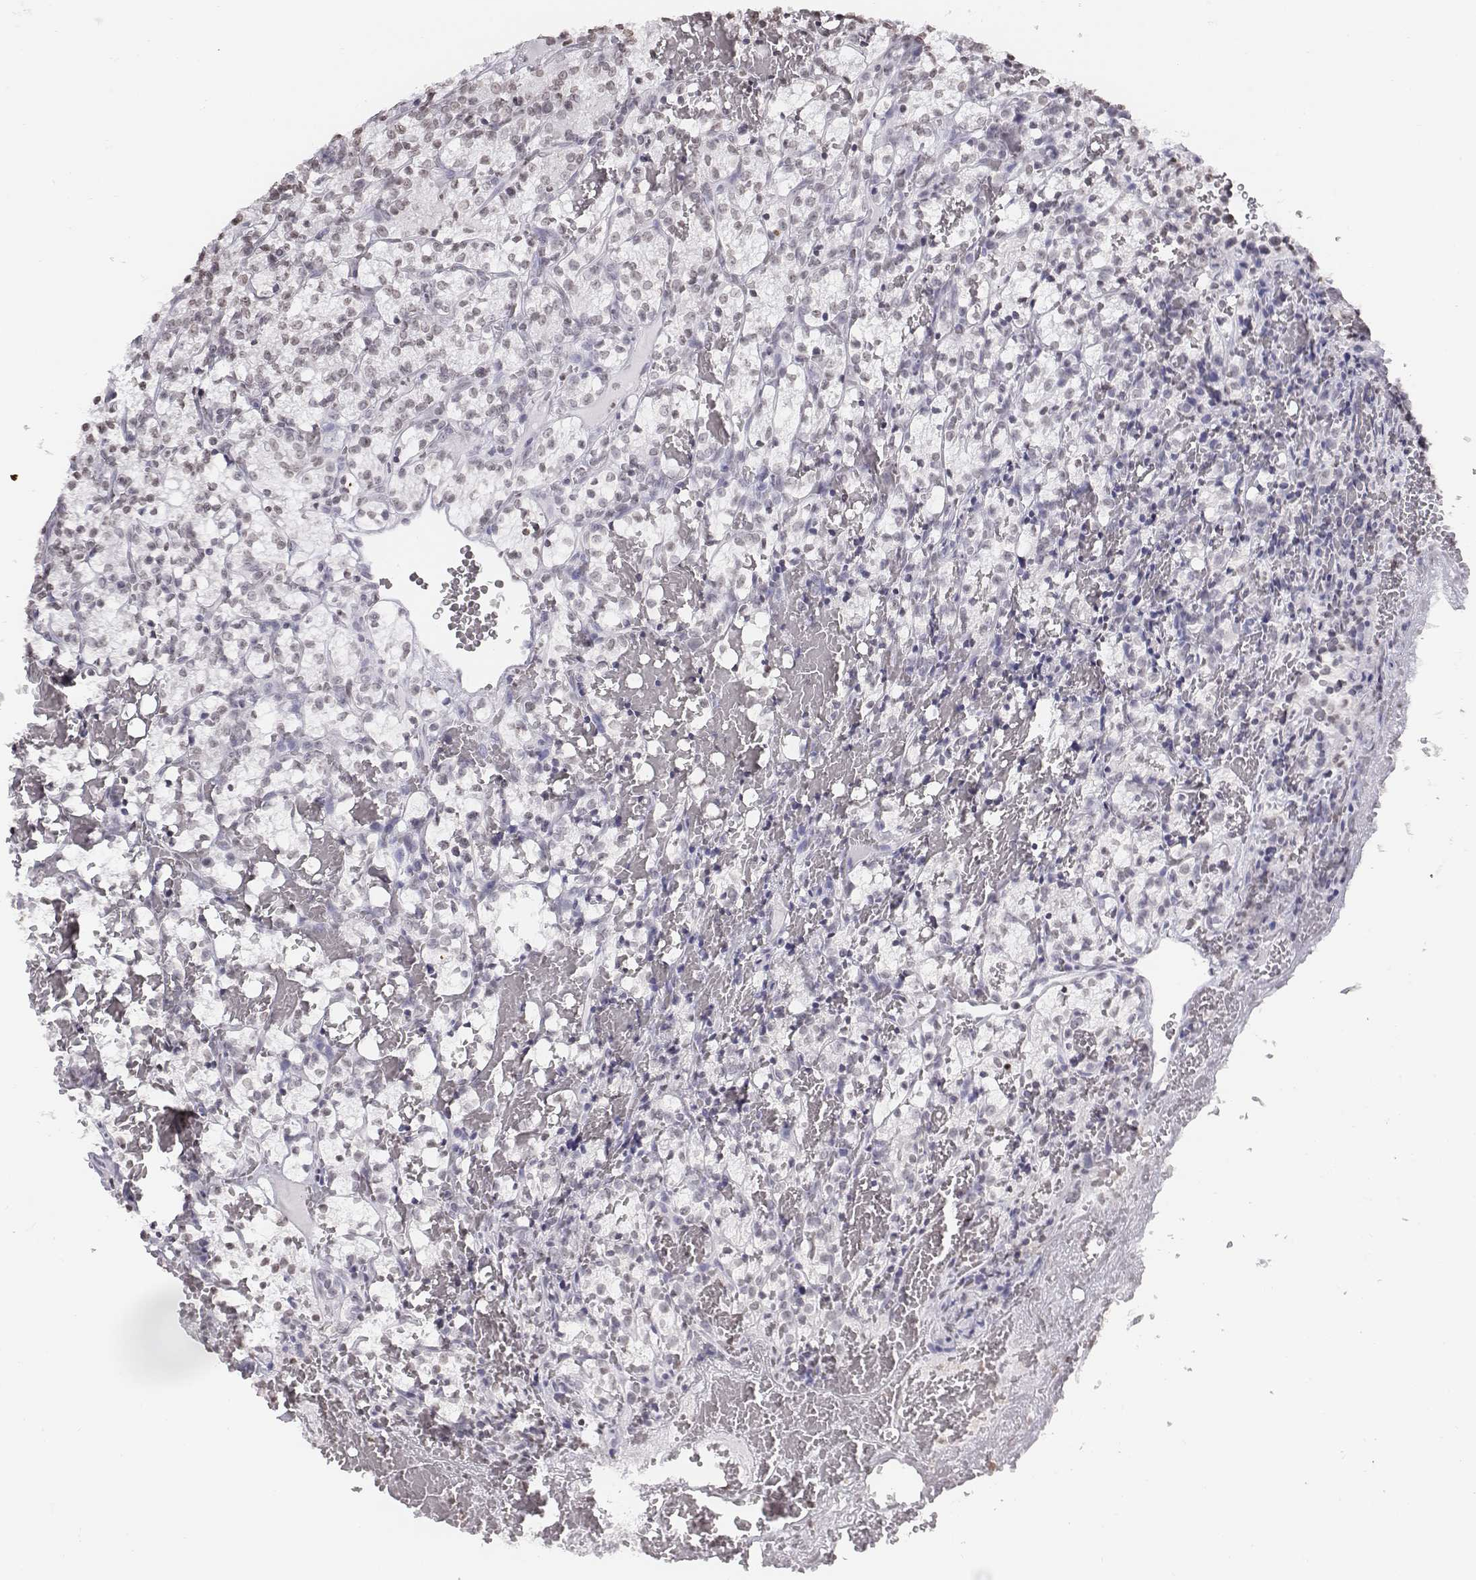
{"staining": {"intensity": "weak", "quantity": "<25%", "location": "nuclear"}, "tissue": "renal cancer", "cell_type": "Tumor cells", "image_type": "cancer", "snomed": [{"axis": "morphology", "description": "Adenocarcinoma, NOS"}, {"axis": "topography", "description": "Kidney"}], "caption": "The immunohistochemistry (IHC) histopathology image has no significant positivity in tumor cells of renal adenocarcinoma tissue. Nuclei are stained in blue.", "gene": "BARHL1", "patient": {"sex": "female", "age": 69}}